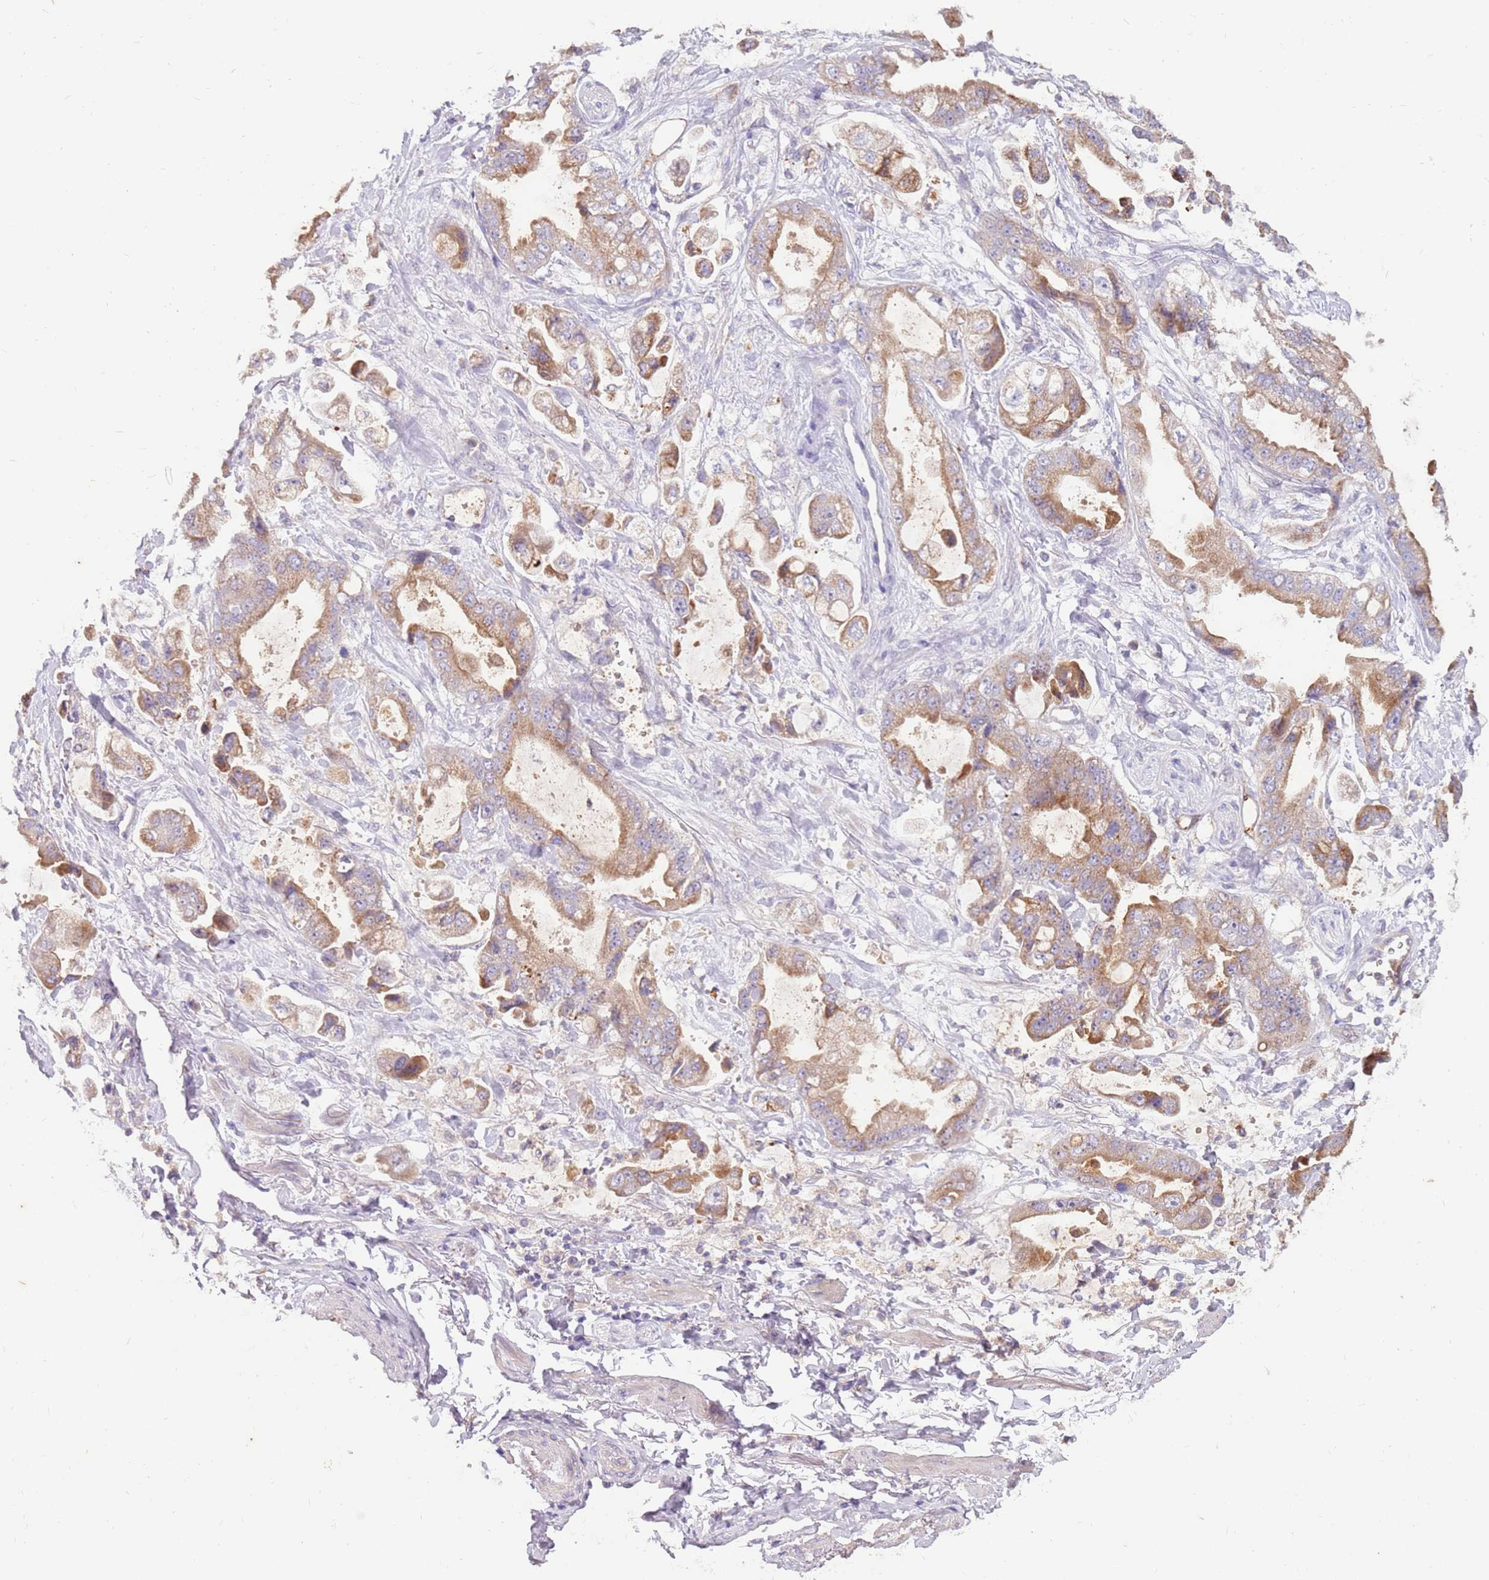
{"staining": {"intensity": "moderate", "quantity": ">75%", "location": "cytoplasmic/membranous"}, "tissue": "stomach cancer", "cell_type": "Tumor cells", "image_type": "cancer", "snomed": [{"axis": "morphology", "description": "Adenocarcinoma, NOS"}, {"axis": "topography", "description": "Stomach"}], "caption": "Protein expression analysis of human stomach cancer (adenocarcinoma) reveals moderate cytoplasmic/membranous staining in approximately >75% of tumor cells.", "gene": "SLC44A4", "patient": {"sex": "male", "age": 62}}